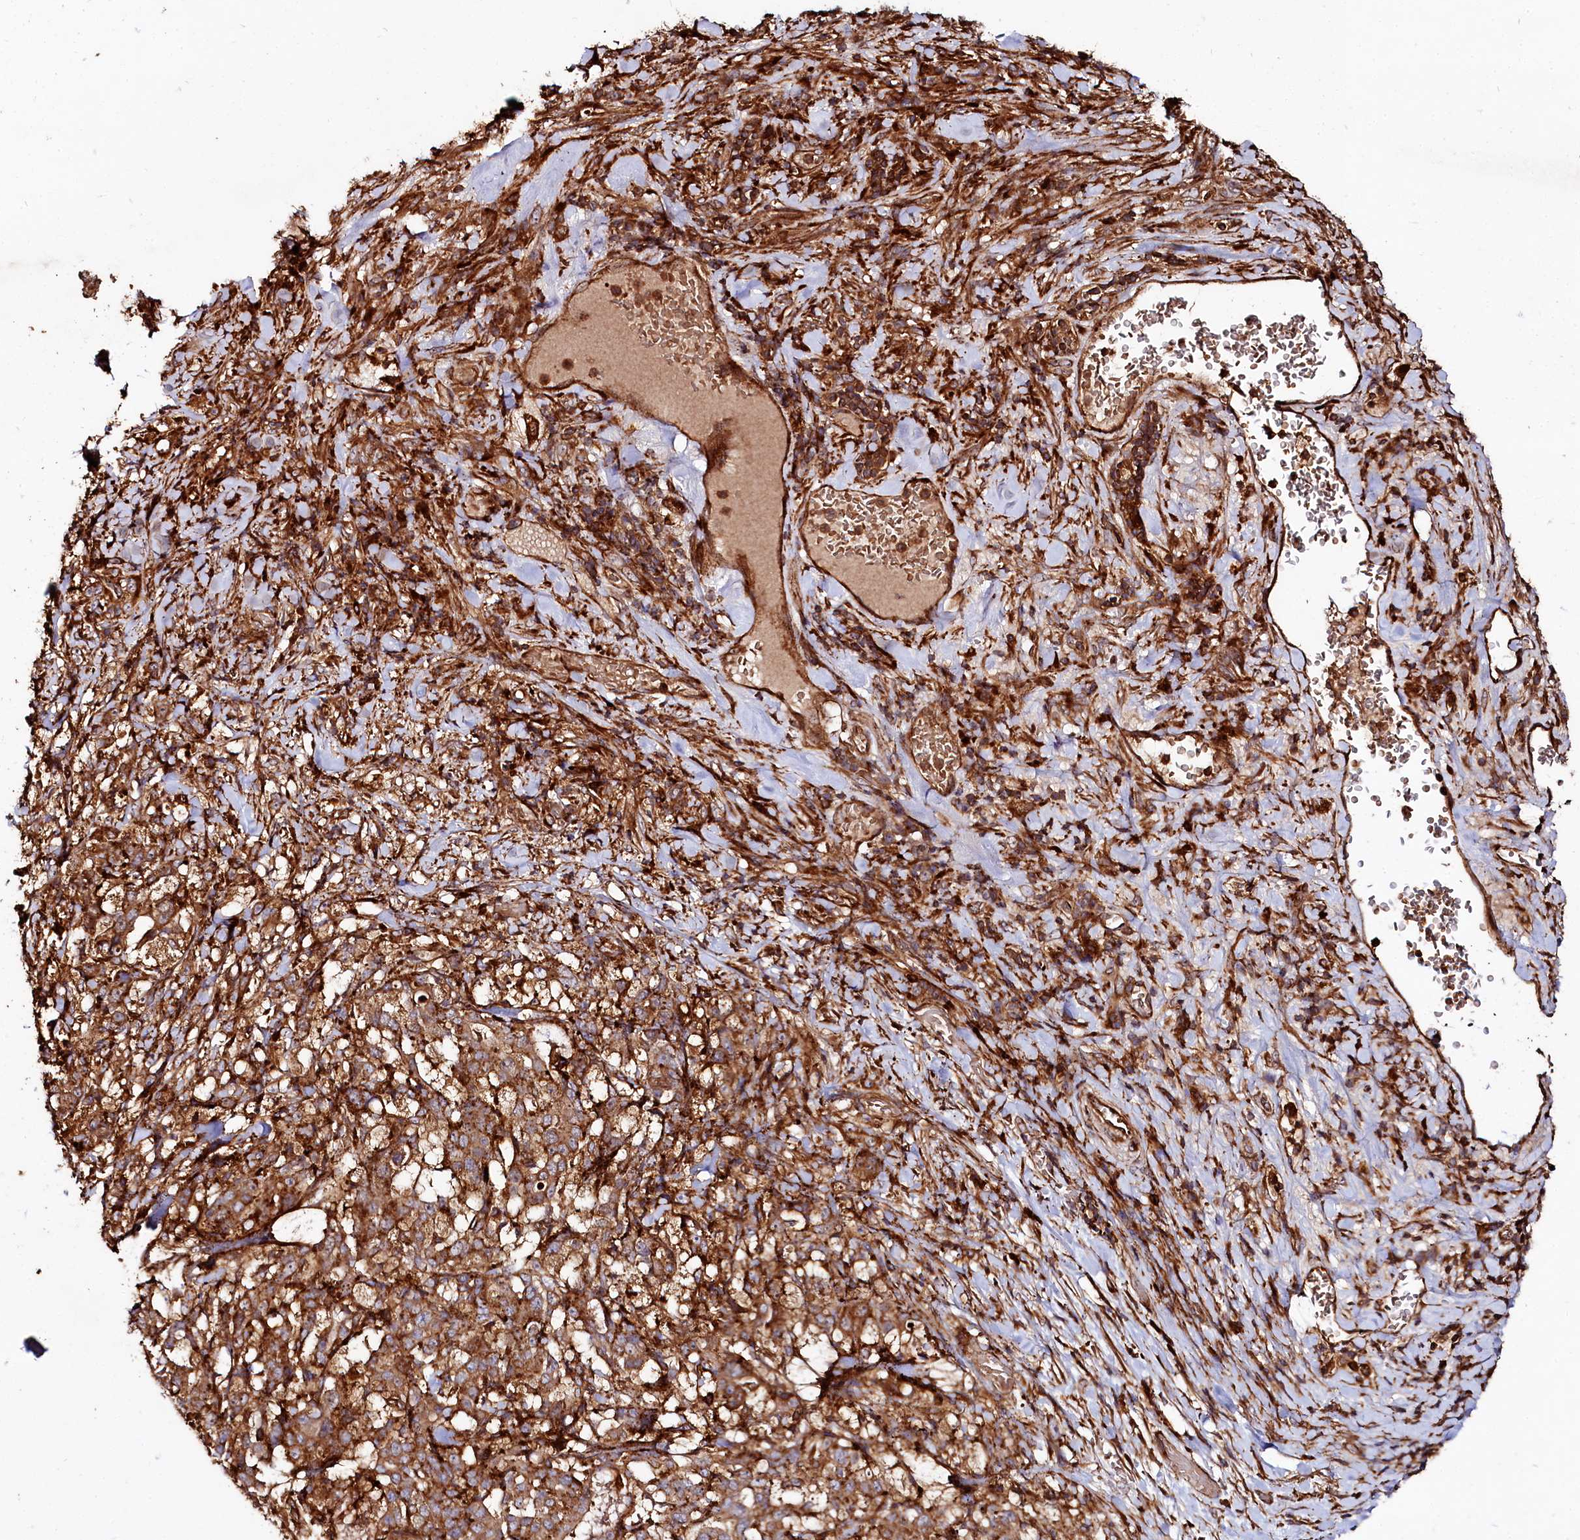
{"staining": {"intensity": "strong", "quantity": ">75%", "location": "cytoplasmic/membranous"}, "tissue": "stomach cancer", "cell_type": "Tumor cells", "image_type": "cancer", "snomed": [{"axis": "morphology", "description": "Adenocarcinoma, NOS"}, {"axis": "topography", "description": "Stomach"}], "caption": "An image showing strong cytoplasmic/membranous positivity in about >75% of tumor cells in stomach cancer (adenocarcinoma), as visualized by brown immunohistochemical staining.", "gene": "WDR73", "patient": {"sex": "male", "age": 48}}